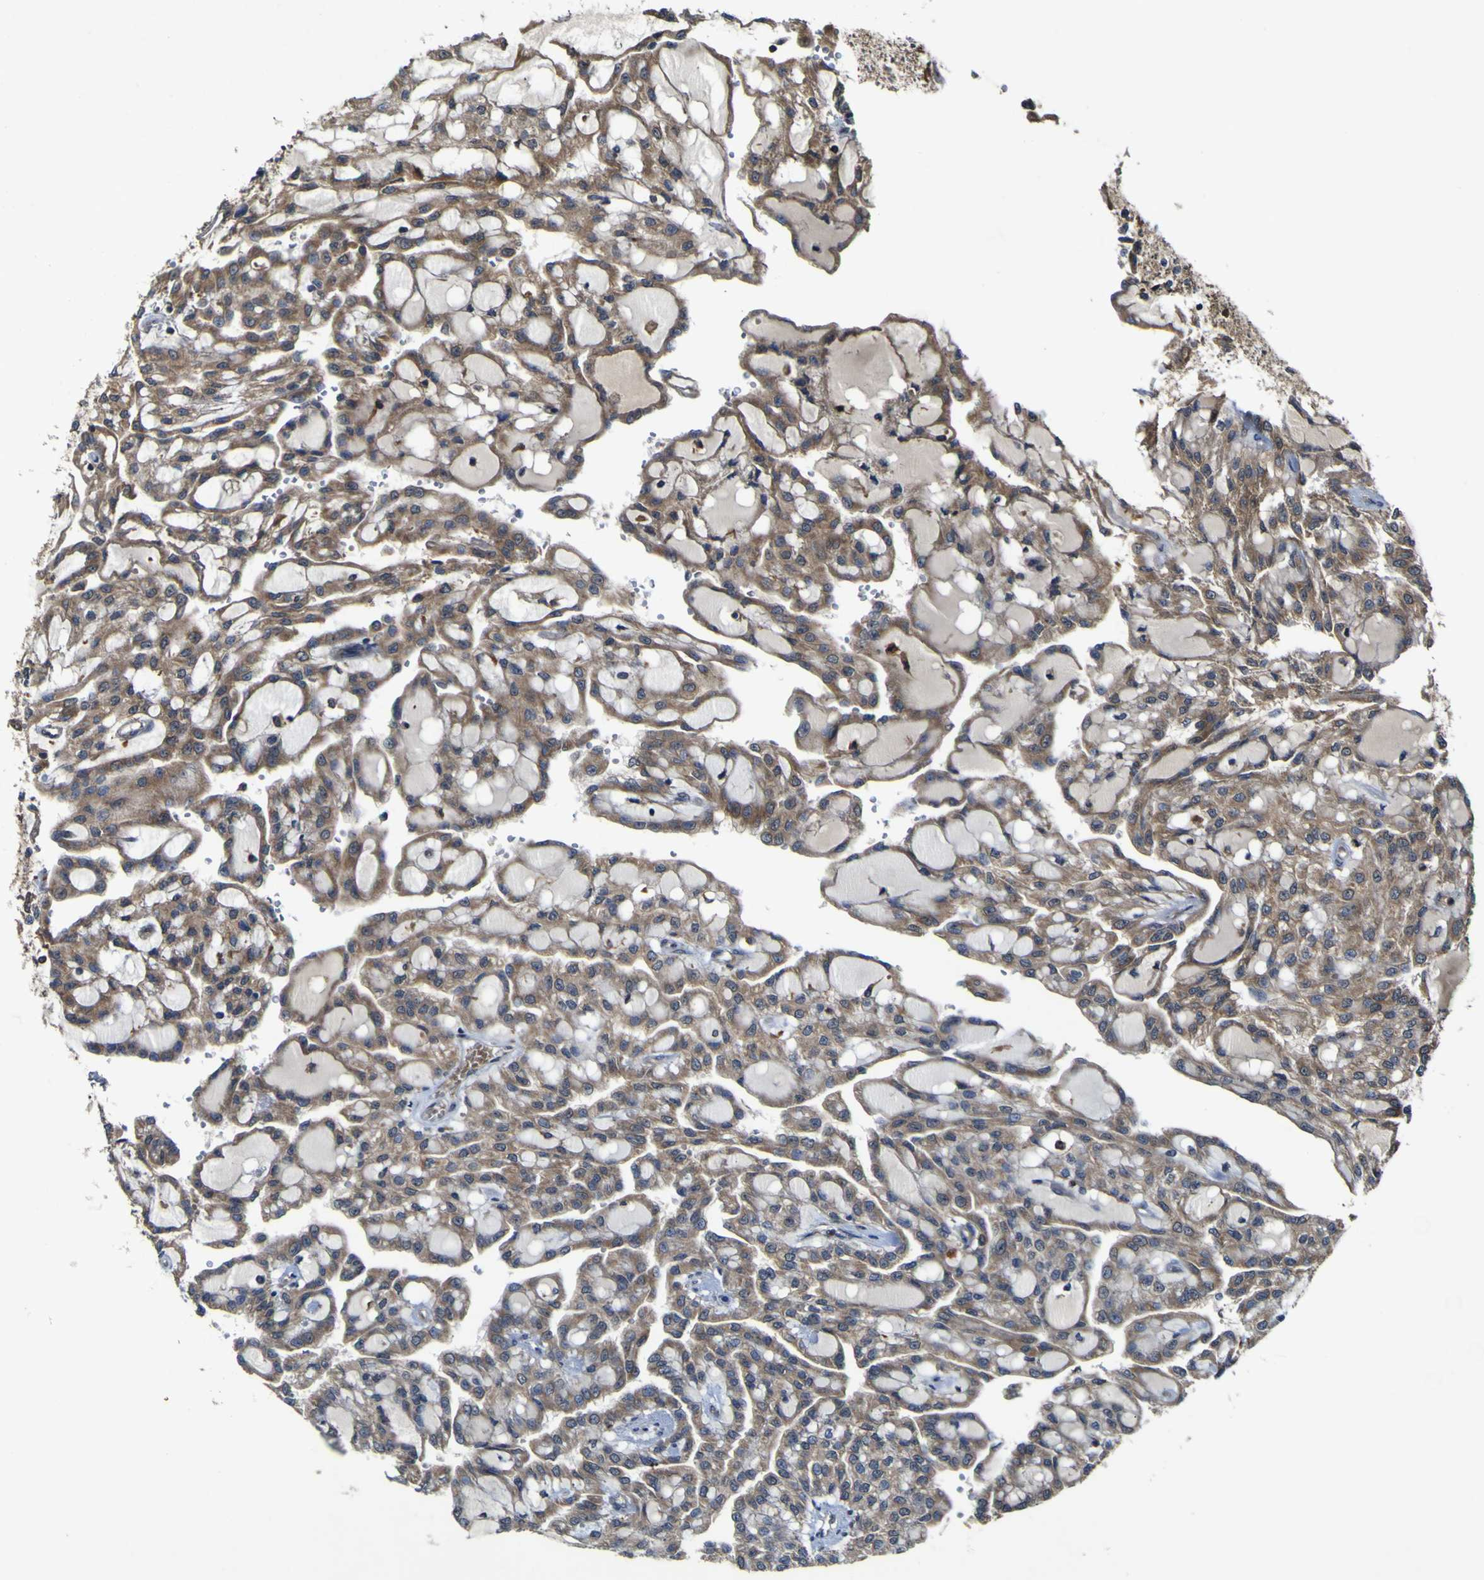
{"staining": {"intensity": "moderate", "quantity": ">75%", "location": "cytoplasmic/membranous"}, "tissue": "renal cancer", "cell_type": "Tumor cells", "image_type": "cancer", "snomed": [{"axis": "morphology", "description": "Adenocarcinoma, NOS"}, {"axis": "topography", "description": "Kidney"}], "caption": "Moderate cytoplasmic/membranous expression for a protein is appreciated in approximately >75% of tumor cells of renal adenocarcinoma using IHC.", "gene": "IRAK2", "patient": {"sex": "male", "age": 63}}